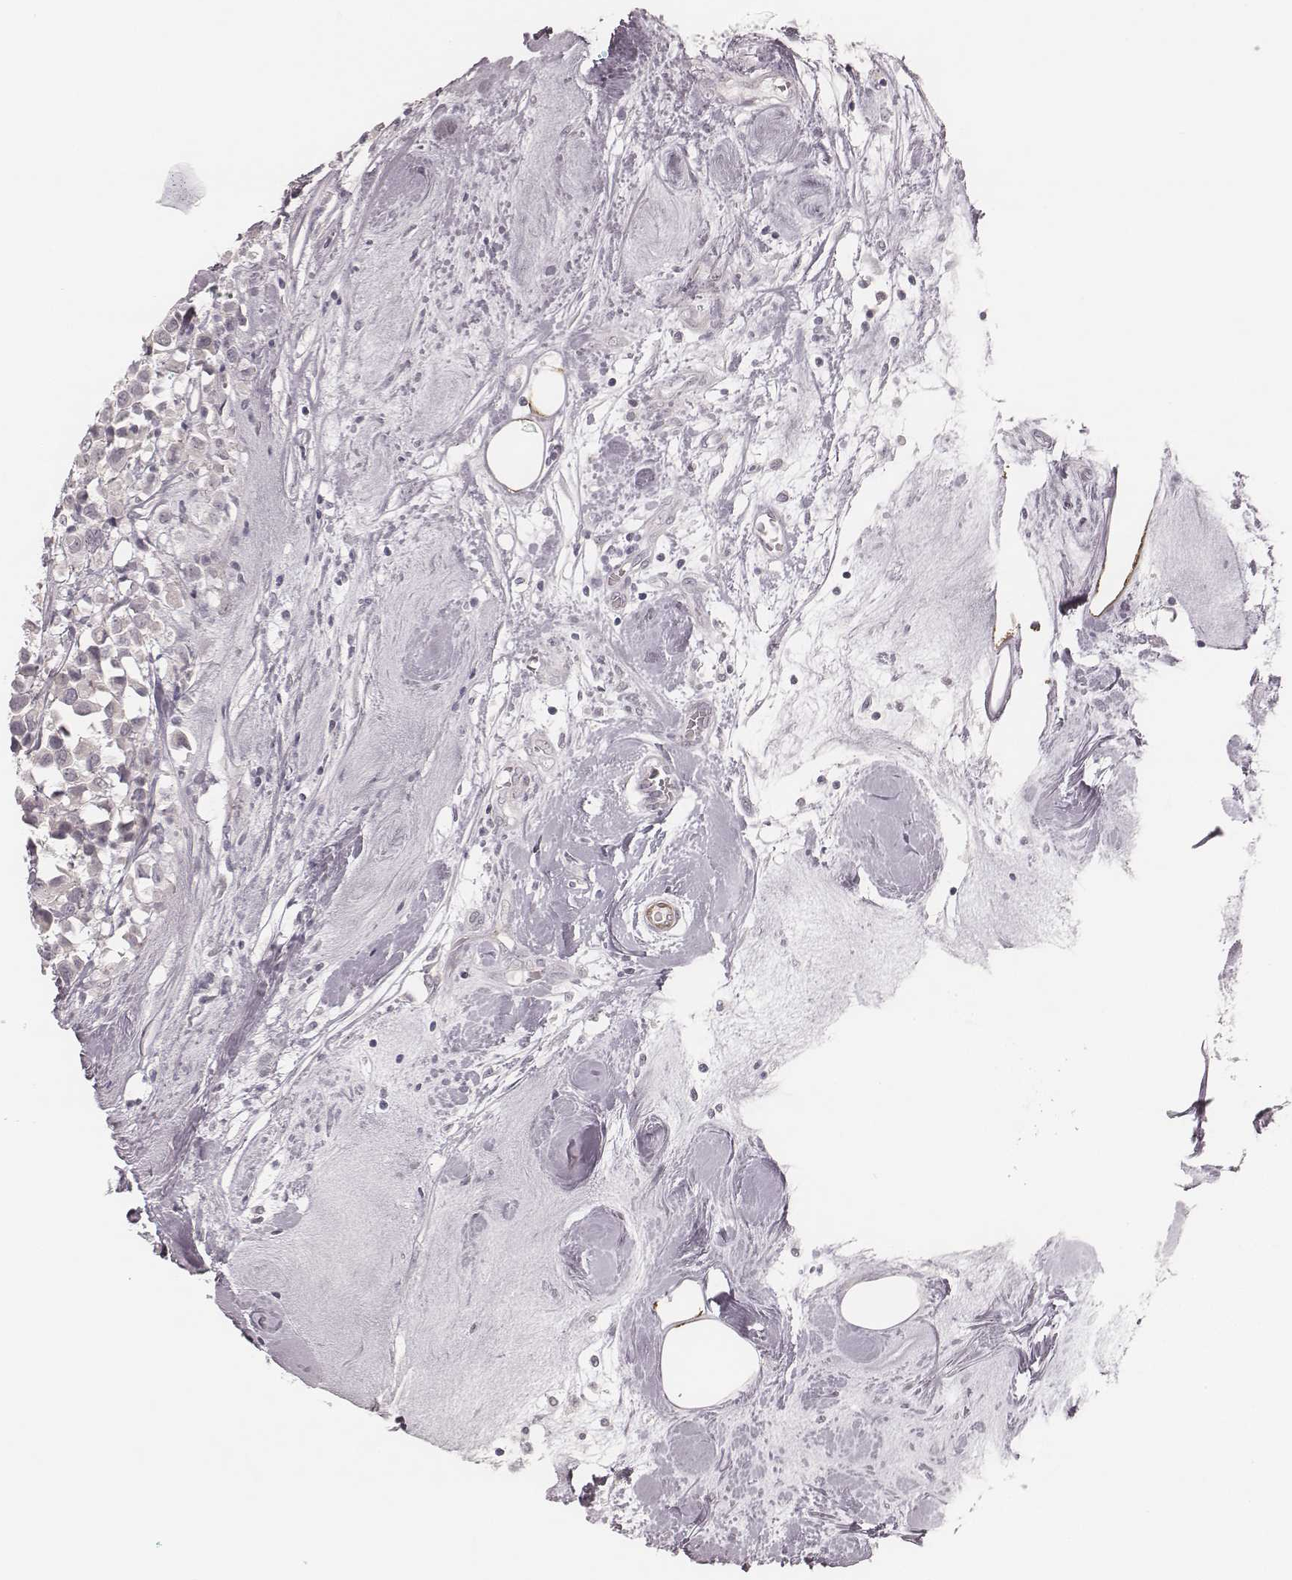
{"staining": {"intensity": "negative", "quantity": "none", "location": "none"}, "tissue": "breast cancer", "cell_type": "Tumor cells", "image_type": "cancer", "snomed": [{"axis": "morphology", "description": "Duct carcinoma"}, {"axis": "topography", "description": "Breast"}], "caption": "The histopathology image demonstrates no significant staining in tumor cells of breast intraductal carcinoma.", "gene": "ACACB", "patient": {"sex": "female", "age": 61}}